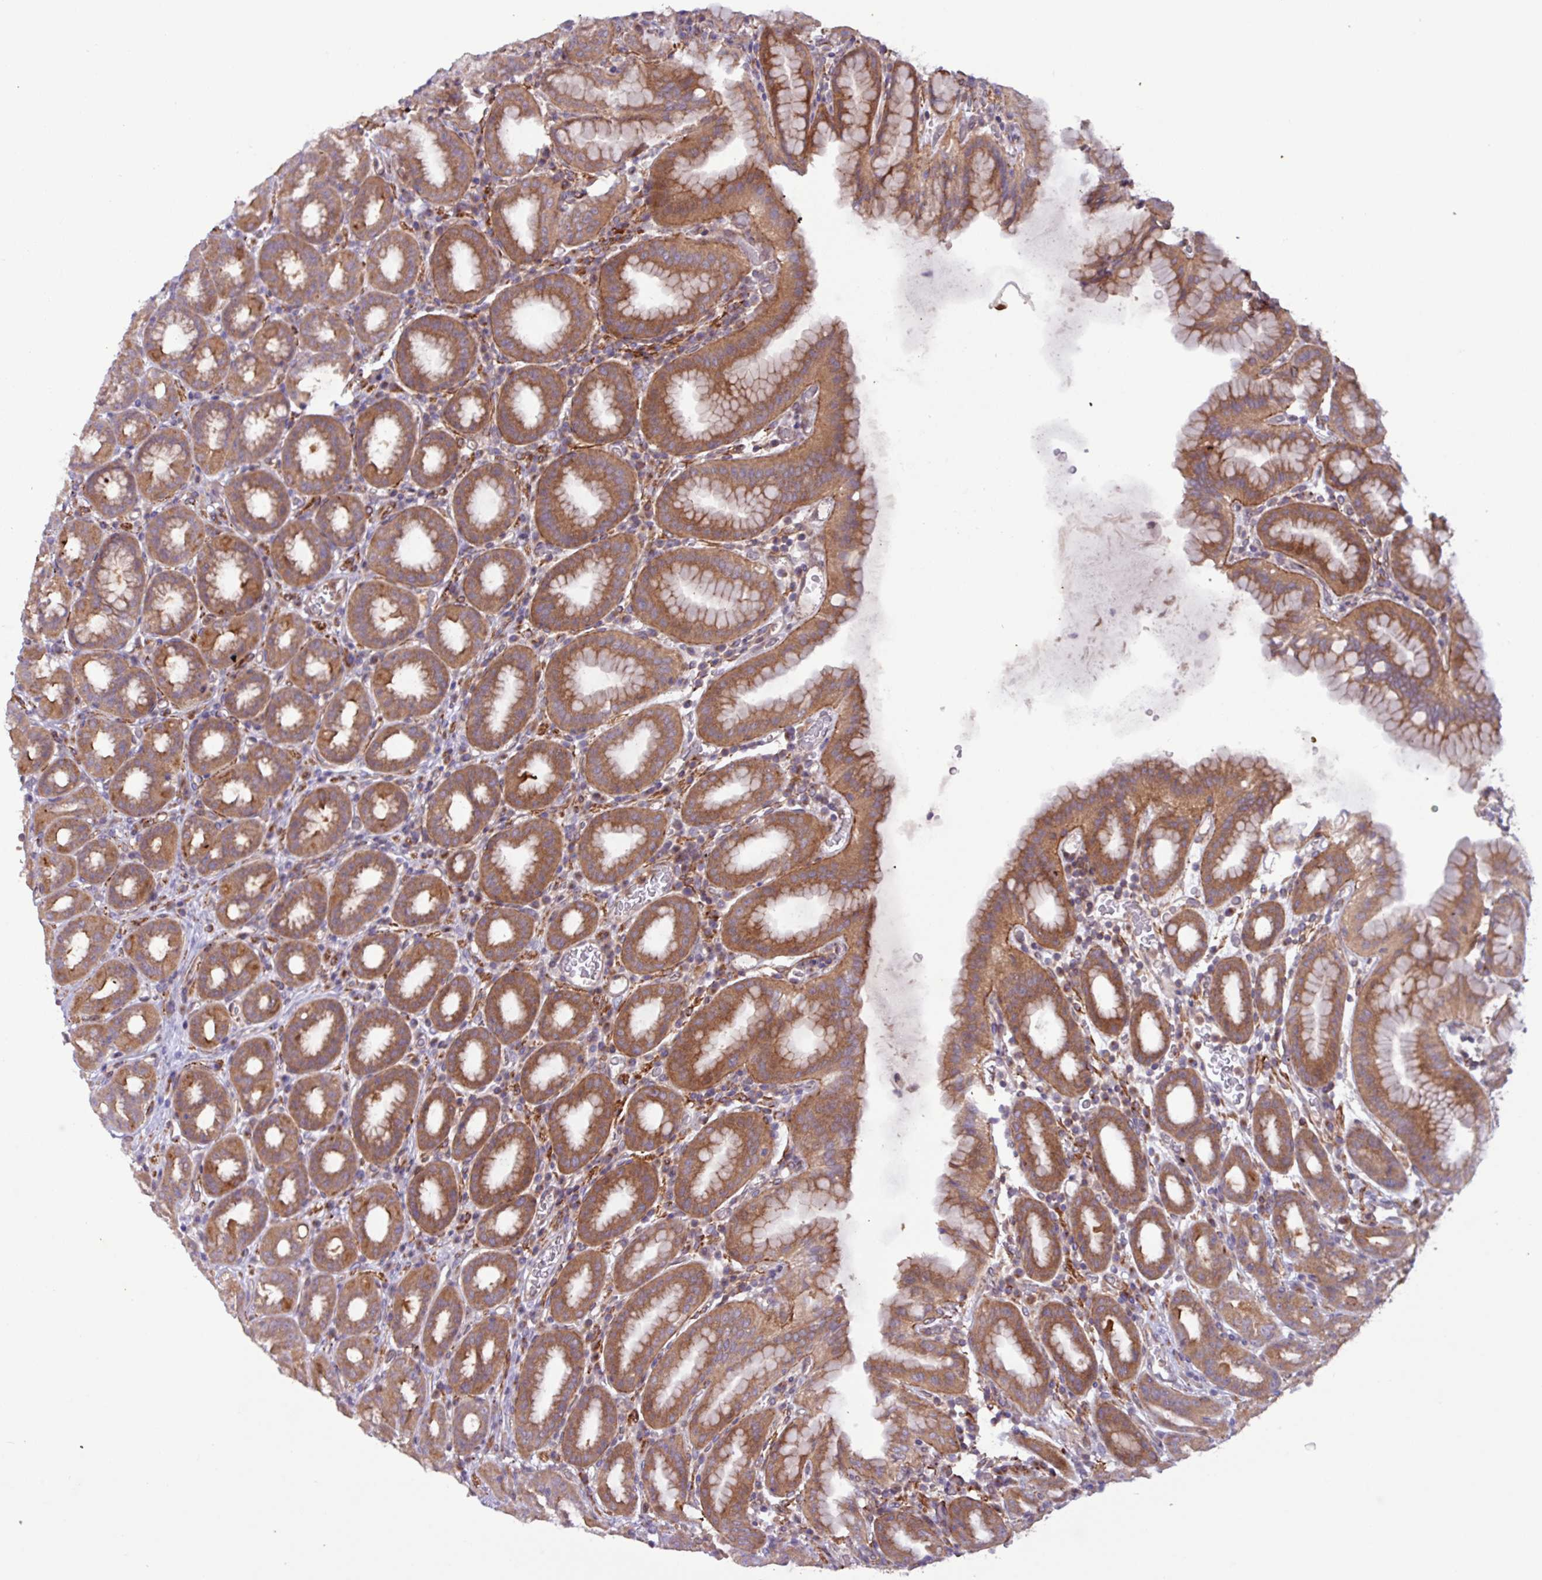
{"staining": {"intensity": "moderate", "quantity": ">75%", "location": "cytoplasmic/membranous"}, "tissue": "stomach", "cell_type": "Glandular cells", "image_type": "normal", "snomed": [{"axis": "morphology", "description": "Normal tissue, NOS"}, {"axis": "topography", "description": "Stomach, upper"}, {"axis": "topography", "description": "Stomach"}], "caption": "Stomach stained with DAB immunohistochemistry demonstrates medium levels of moderate cytoplasmic/membranous expression in approximately >75% of glandular cells. The protein of interest is shown in brown color, while the nuclei are stained blue.", "gene": "CNTRL", "patient": {"sex": "male", "age": 68}}